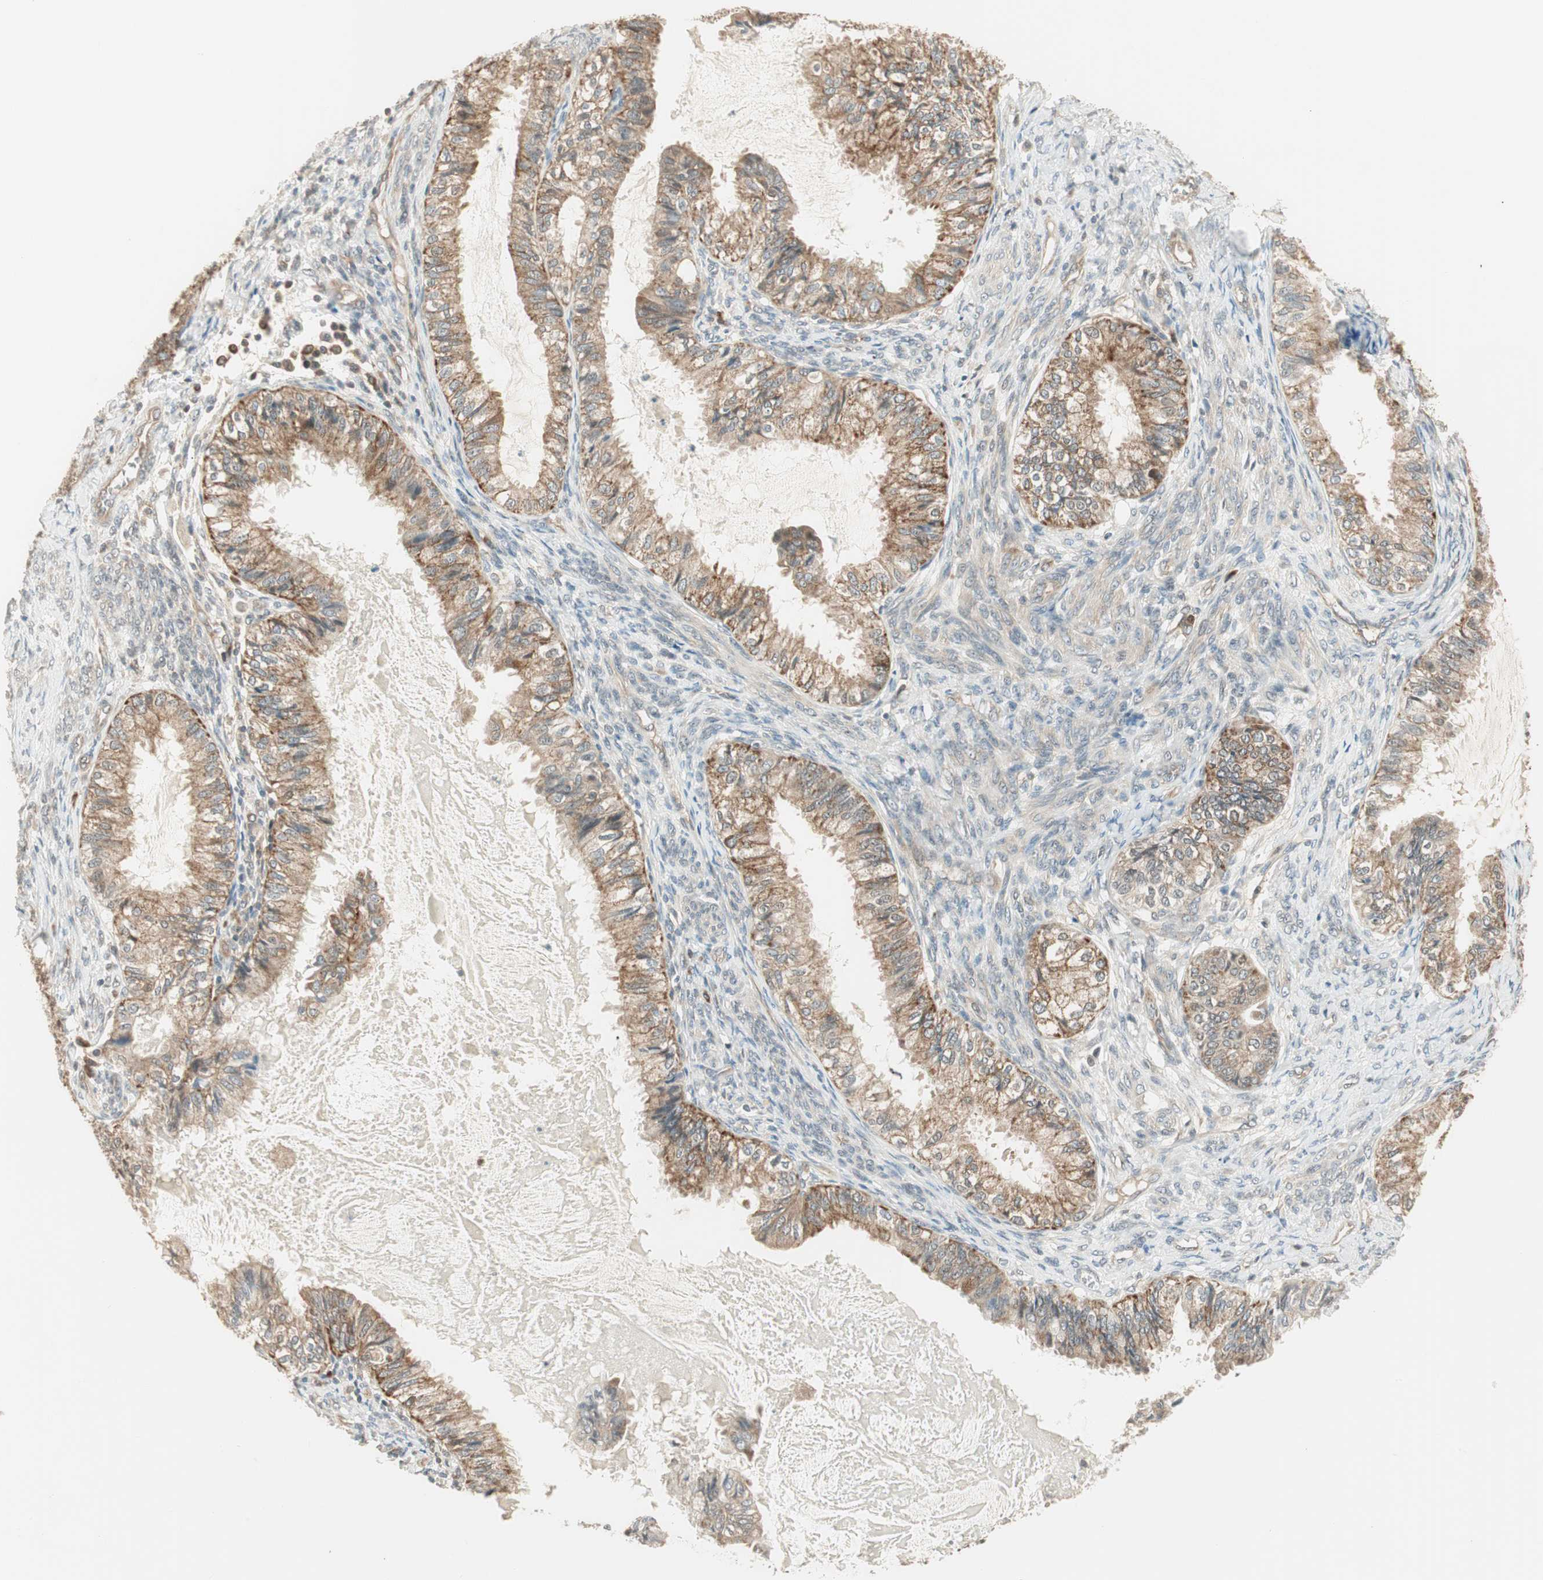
{"staining": {"intensity": "weak", "quantity": "25%-75%", "location": "cytoplasmic/membranous"}, "tissue": "cervical cancer", "cell_type": "Tumor cells", "image_type": "cancer", "snomed": [{"axis": "morphology", "description": "Normal tissue, NOS"}, {"axis": "morphology", "description": "Adenocarcinoma, NOS"}, {"axis": "topography", "description": "Cervix"}, {"axis": "topography", "description": "Endometrium"}], "caption": "Adenocarcinoma (cervical) stained for a protein exhibits weak cytoplasmic/membranous positivity in tumor cells.", "gene": "IPO5", "patient": {"sex": "female", "age": 86}}